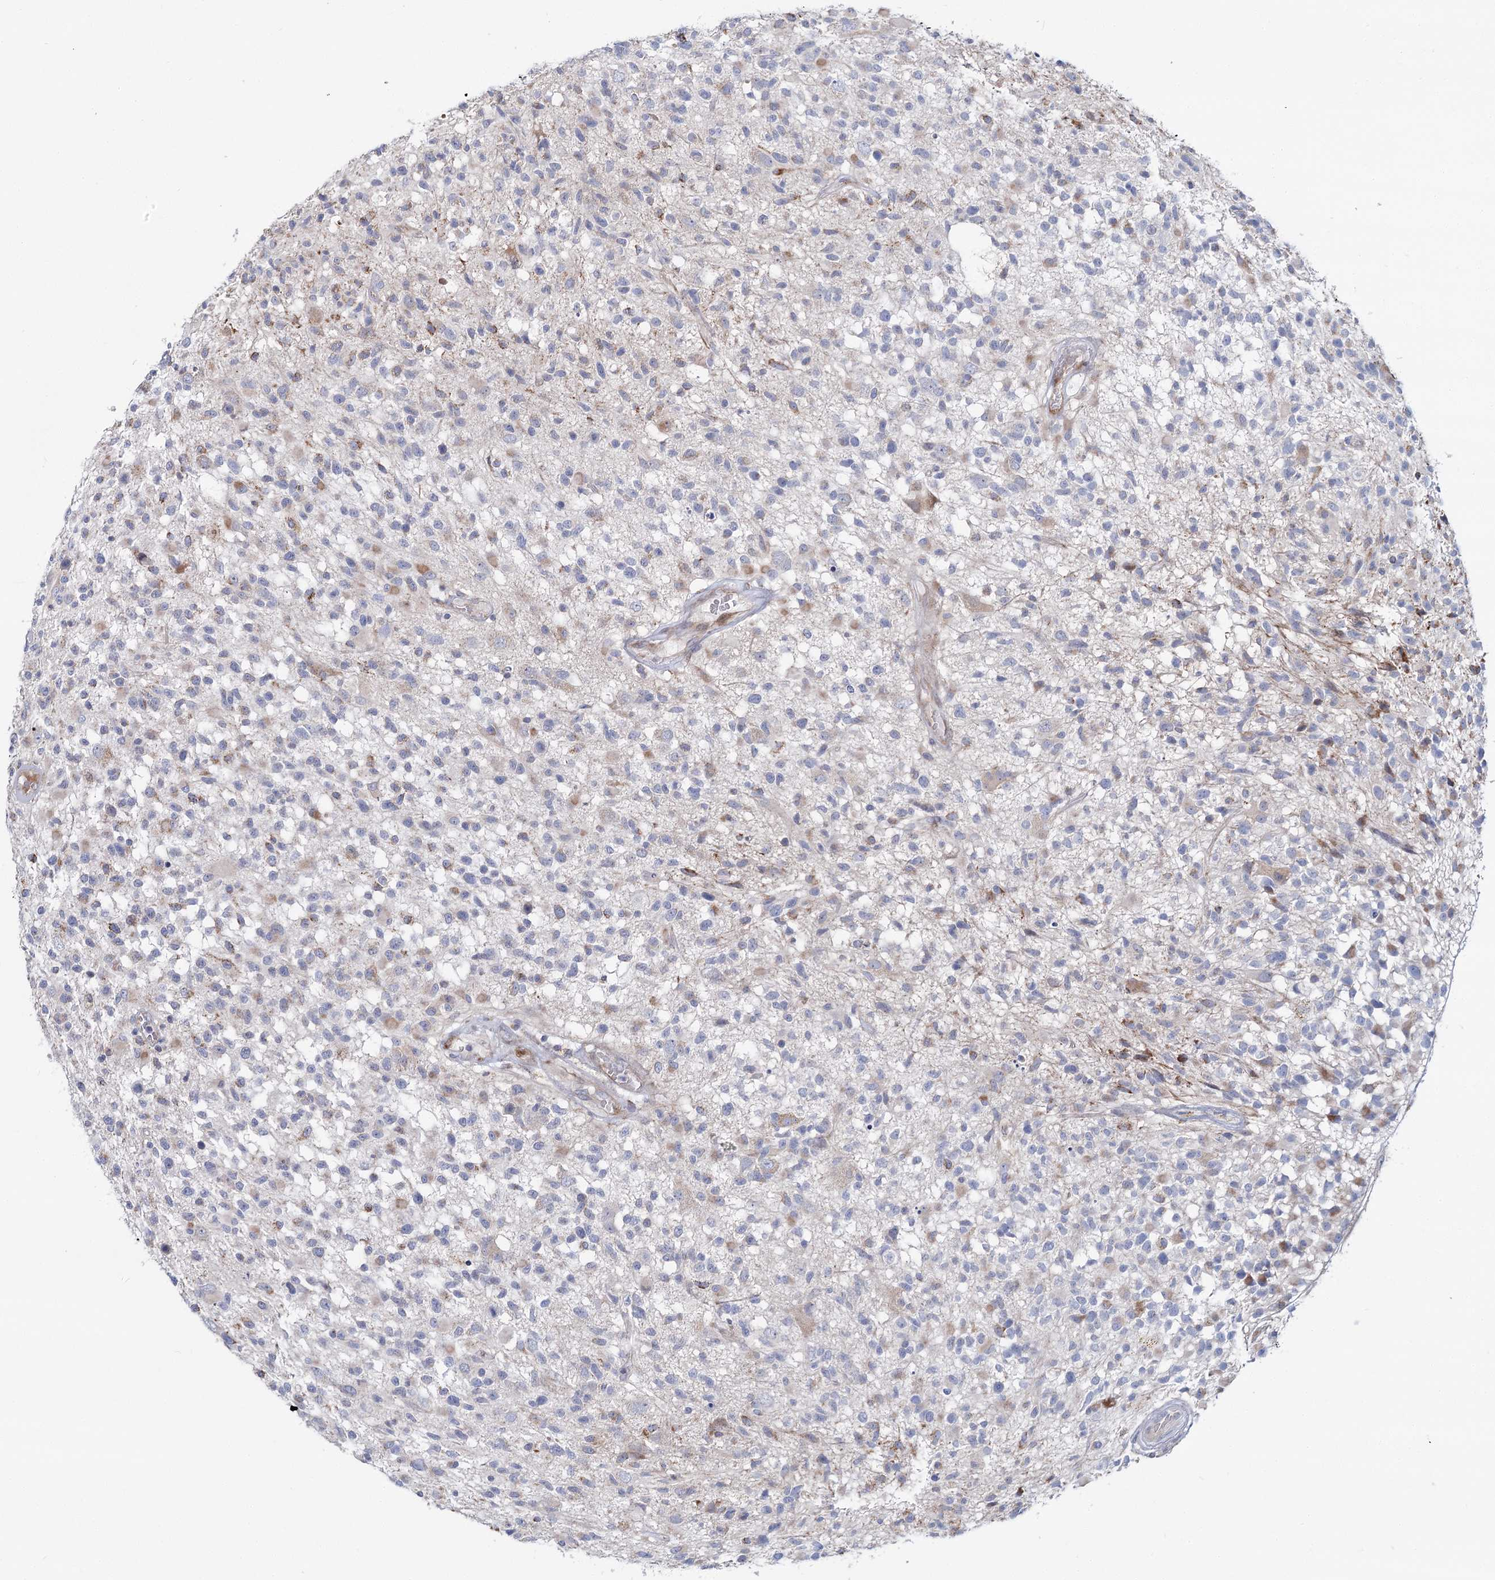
{"staining": {"intensity": "negative", "quantity": "none", "location": "none"}, "tissue": "glioma", "cell_type": "Tumor cells", "image_type": "cancer", "snomed": [{"axis": "morphology", "description": "Glioma, malignant, High grade"}, {"axis": "morphology", "description": "Glioblastoma, NOS"}, {"axis": "topography", "description": "Brain"}], "caption": "A photomicrograph of human high-grade glioma (malignant) is negative for staining in tumor cells.", "gene": "CPLANE1", "patient": {"sex": "male", "age": 60}}